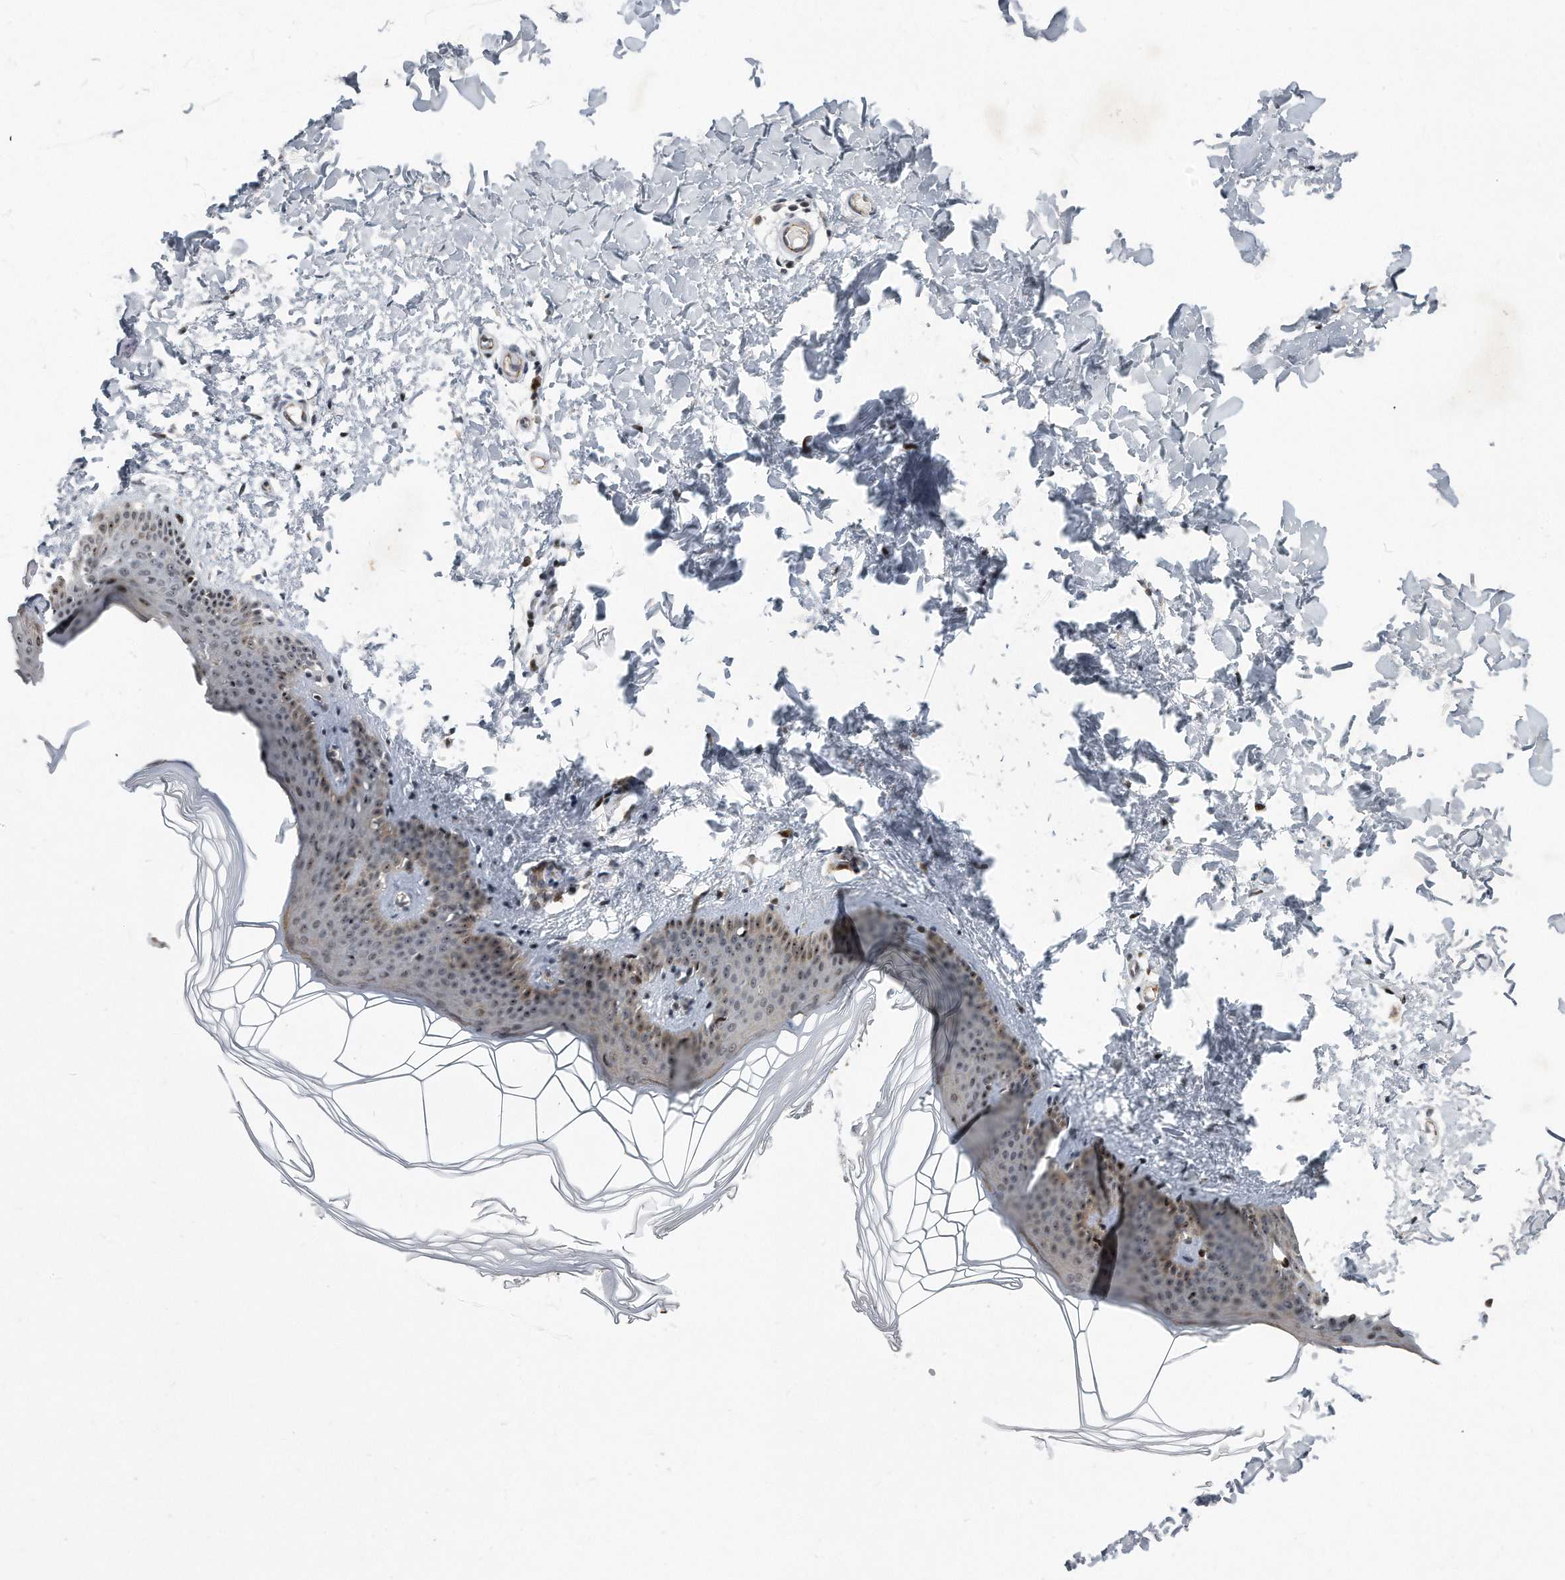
{"staining": {"intensity": "negative", "quantity": "none", "location": "none"}, "tissue": "skin", "cell_type": "Fibroblasts", "image_type": "normal", "snomed": [{"axis": "morphology", "description": "Normal tissue, NOS"}, {"axis": "topography", "description": "Skin"}], "caption": "Protein analysis of benign skin demonstrates no significant positivity in fibroblasts. The staining was performed using DAB to visualize the protein expression in brown, while the nuclei were stained in blue with hematoxylin (Magnification: 20x).", "gene": "PGBD2", "patient": {"sex": "female", "age": 27}}